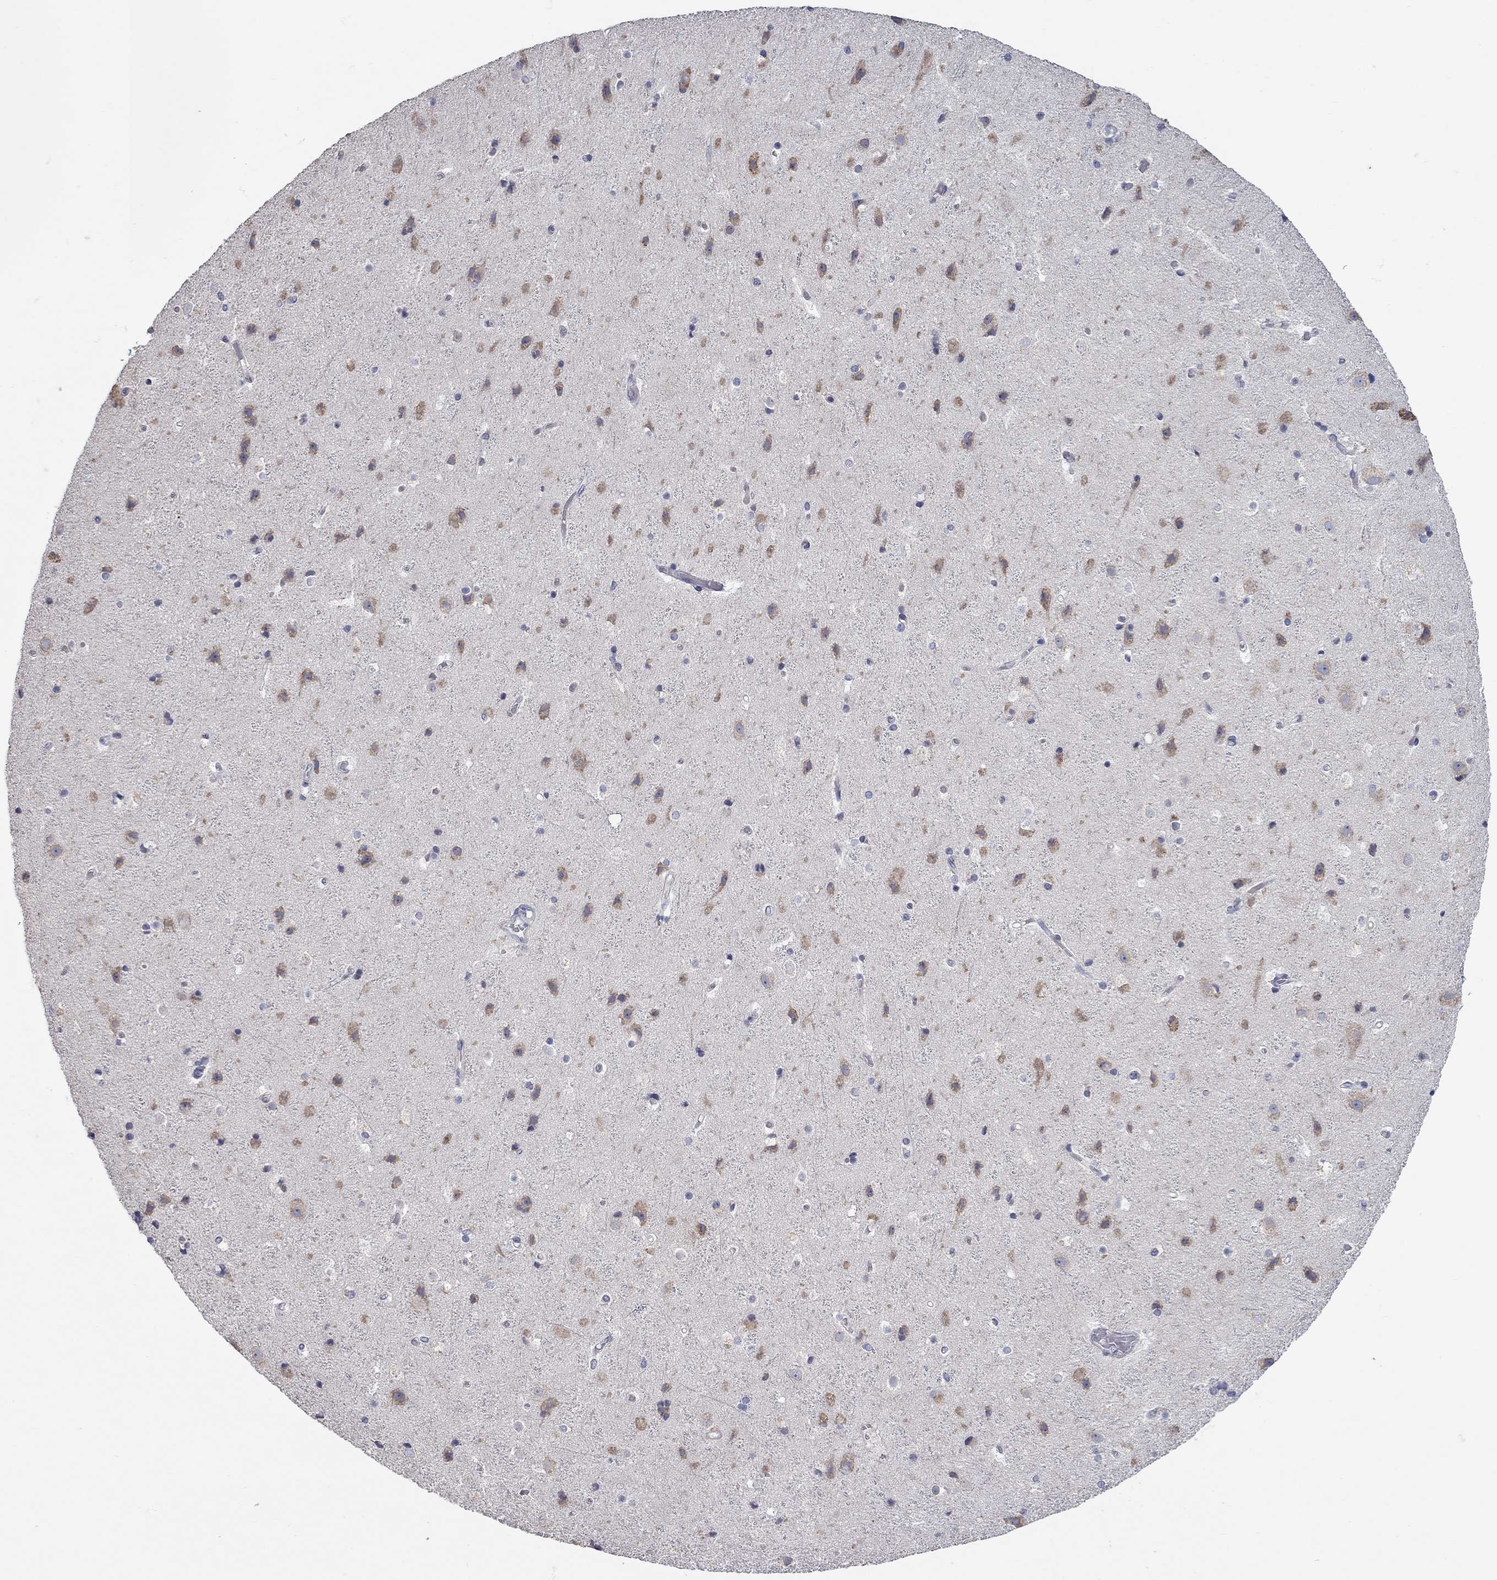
{"staining": {"intensity": "negative", "quantity": "none", "location": "none"}, "tissue": "cerebral cortex", "cell_type": "Endothelial cells", "image_type": "normal", "snomed": [{"axis": "morphology", "description": "Normal tissue, NOS"}, {"axis": "topography", "description": "Cerebral cortex"}], "caption": "DAB (3,3'-diaminobenzidine) immunohistochemical staining of benign human cerebral cortex displays no significant positivity in endothelial cells.", "gene": "XAGE2", "patient": {"sex": "female", "age": 52}}